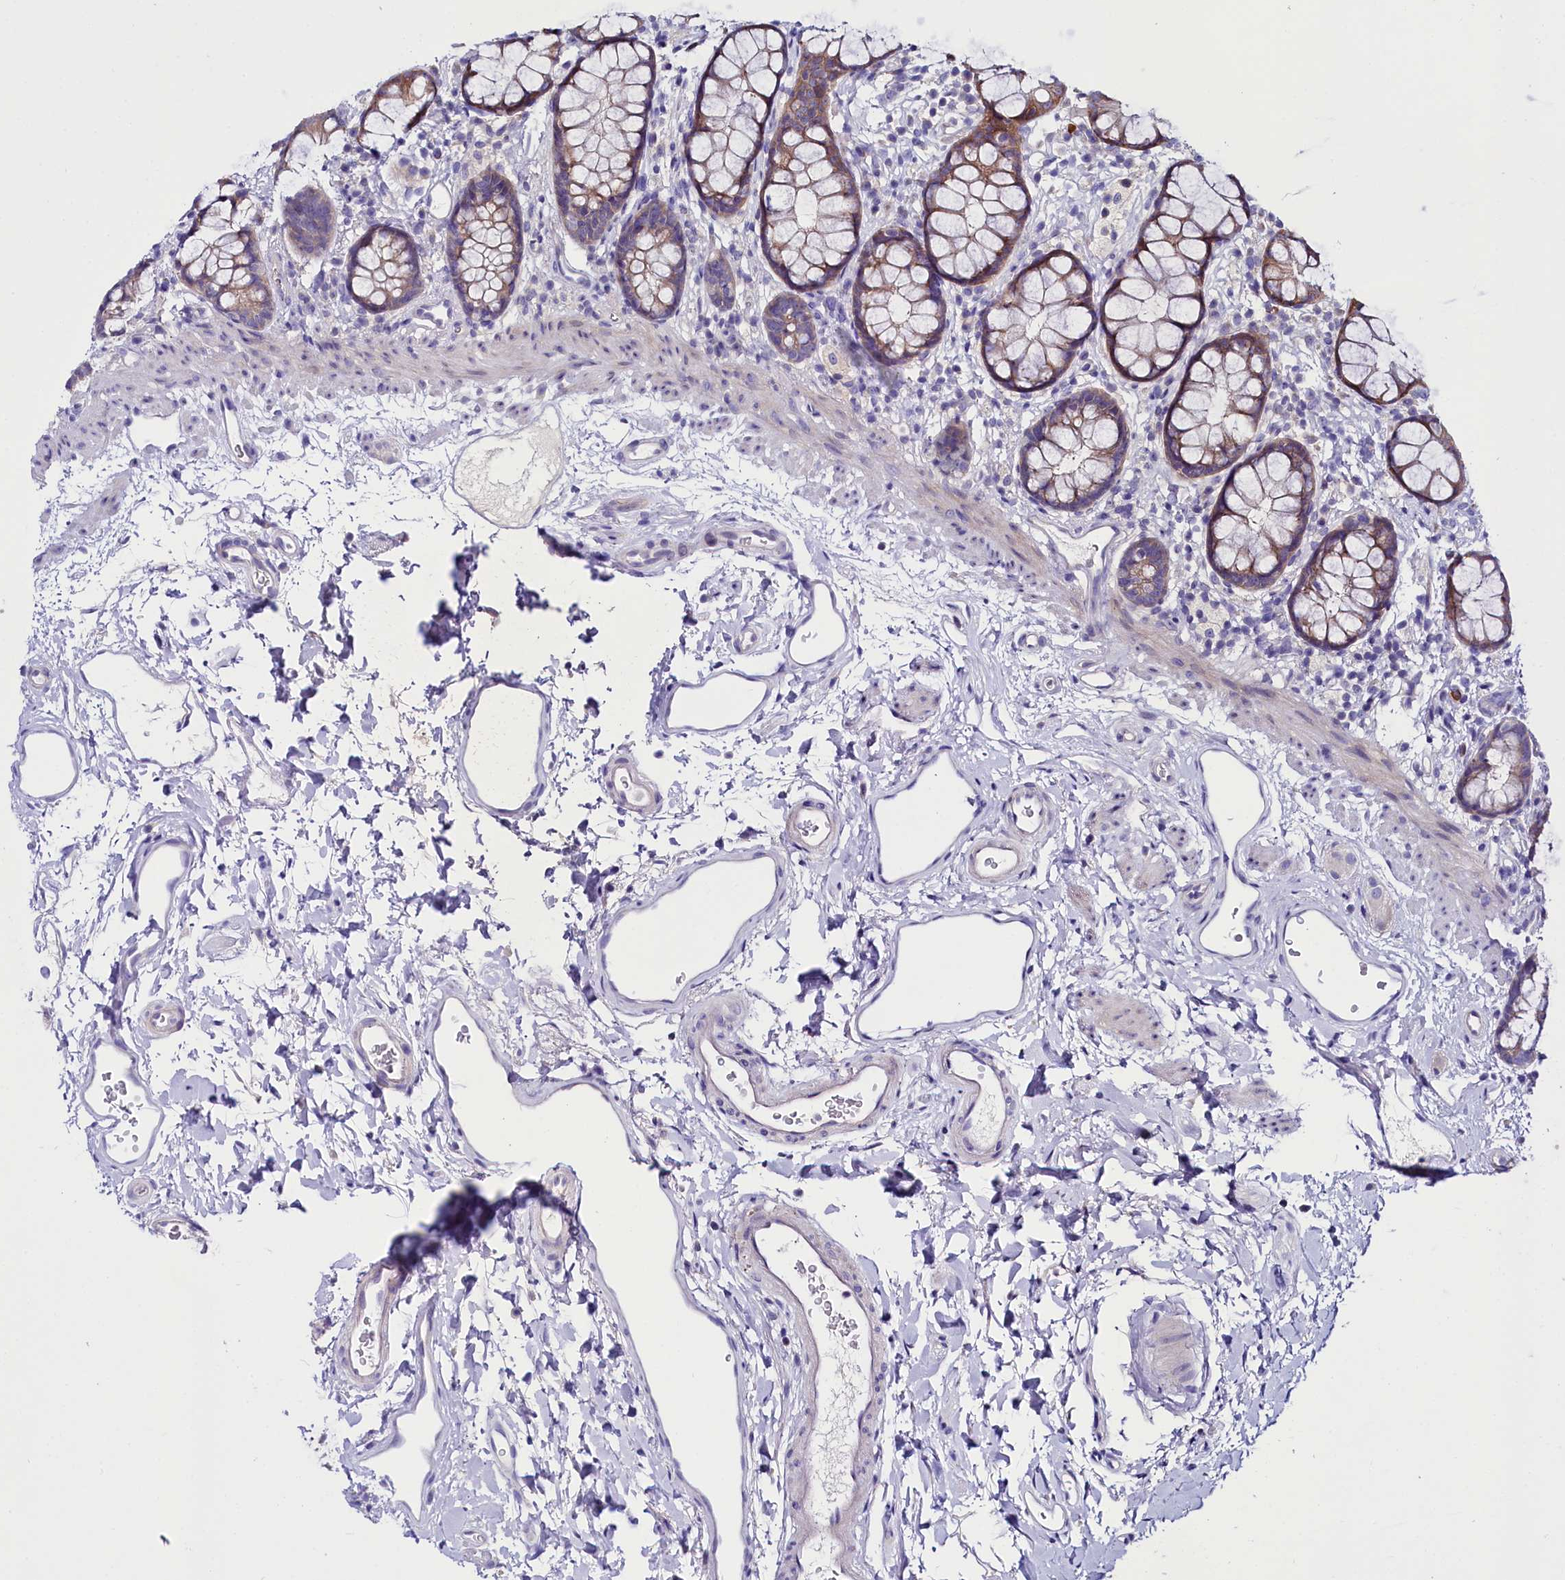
{"staining": {"intensity": "moderate", "quantity": ">75%", "location": "cytoplasmic/membranous"}, "tissue": "rectum", "cell_type": "Glandular cells", "image_type": "normal", "snomed": [{"axis": "morphology", "description": "Normal tissue, NOS"}, {"axis": "topography", "description": "Rectum"}], "caption": "Unremarkable rectum was stained to show a protein in brown. There is medium levels of moderate cytoplasmic/membranous expression in about >75% of glandular cells.", "gene": "ABHD5", "patient": {"sex": "female", "age": 65}}